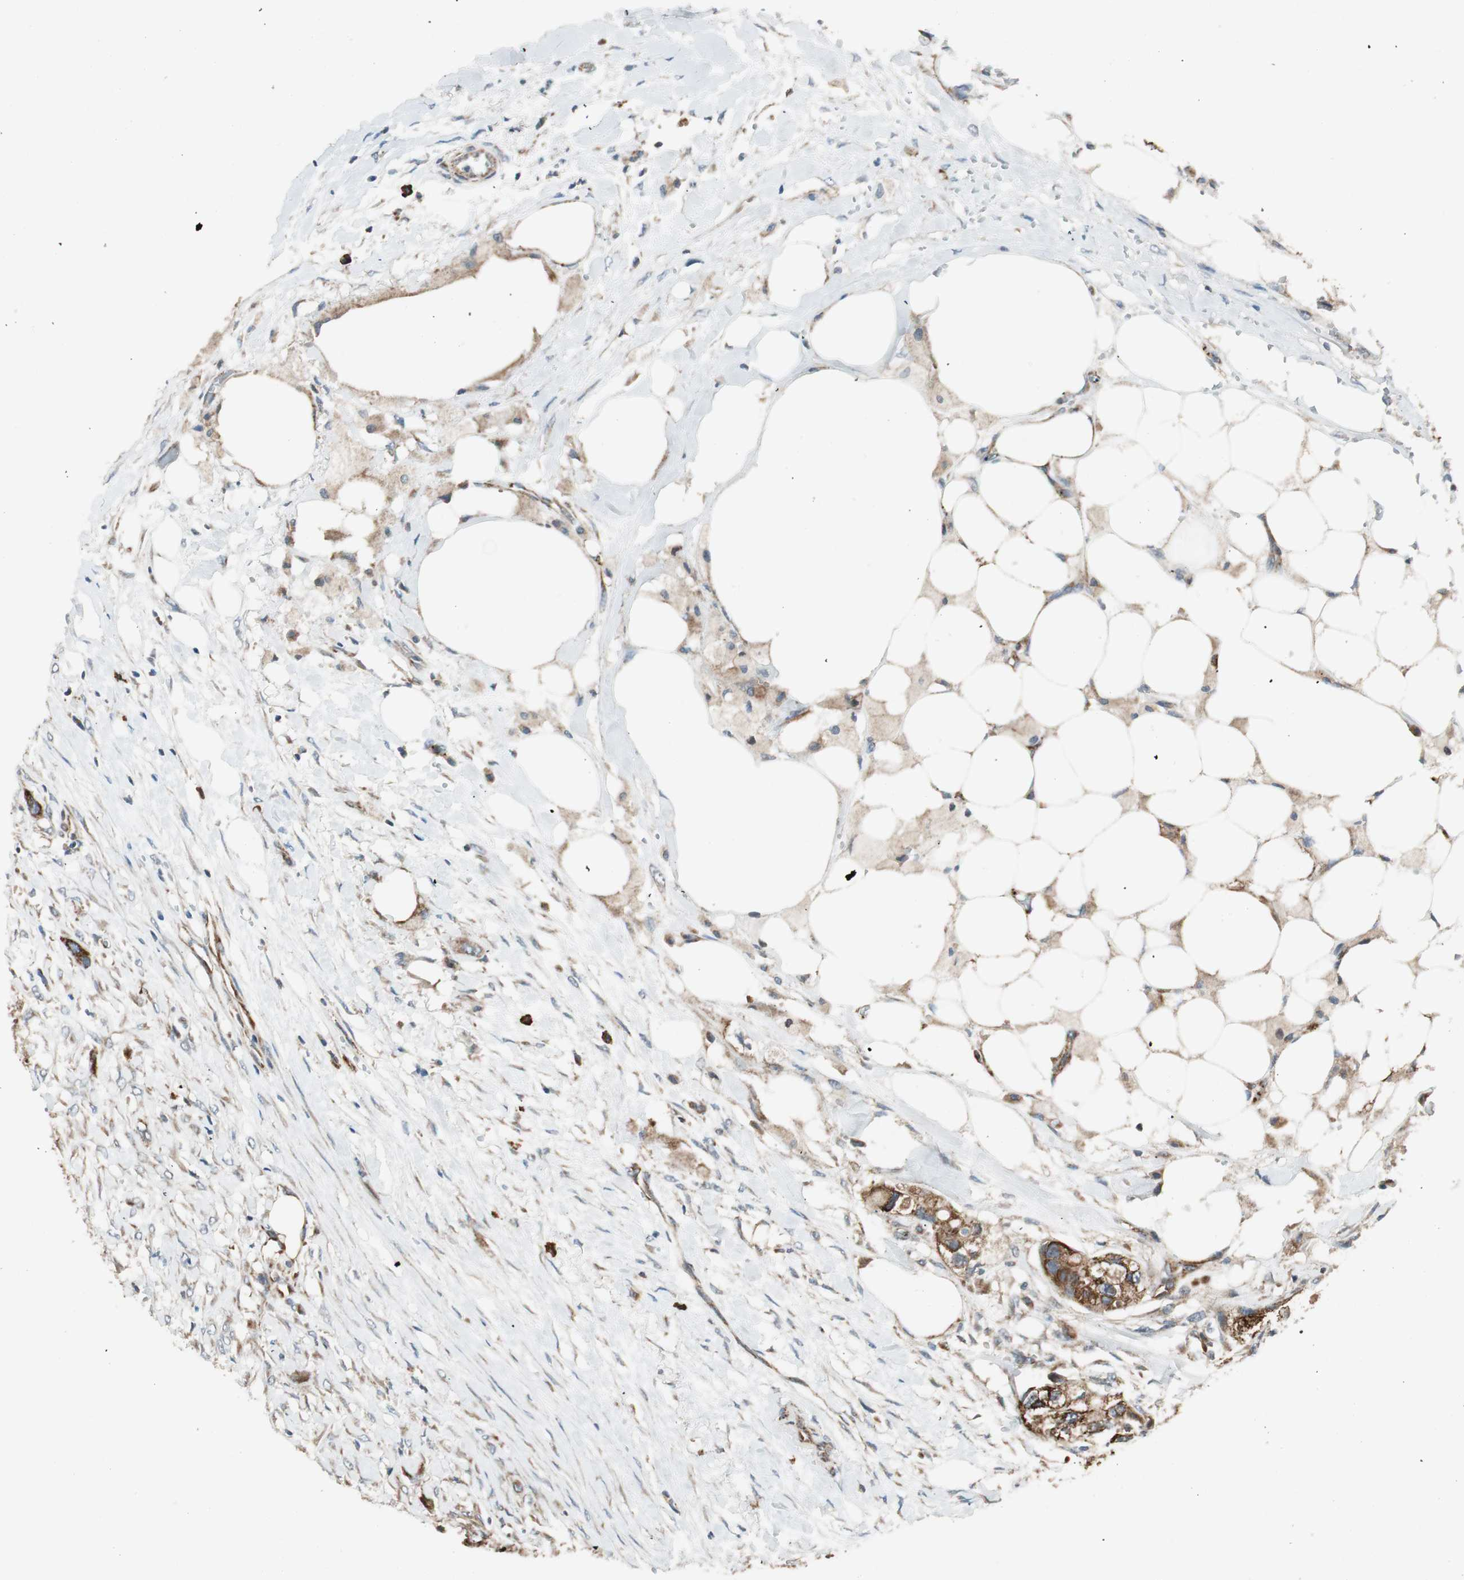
{"staining": {"intensity": "strong", "quantity": ">75%", "location": "cytoplasmic/membranous"}, "tissue": "colorectal cancer", "cell_type": "Tumor cells", "image_type": "cancer", "snomed": [{"axis": "morphology", "description": "Adenocarcinoma, NOS"}, {"axis": "topography", "description": "Colon"}], "caption": "An image of human colorectal cancer stained for a protein displays strong cytoplasmic/membranous brown staining in tumor cells. (brown staining indicates protein expression, while blue staining denotes nuclei).", "gene": "AKAP1", "patient": {"sex": "female", "age": 57}}